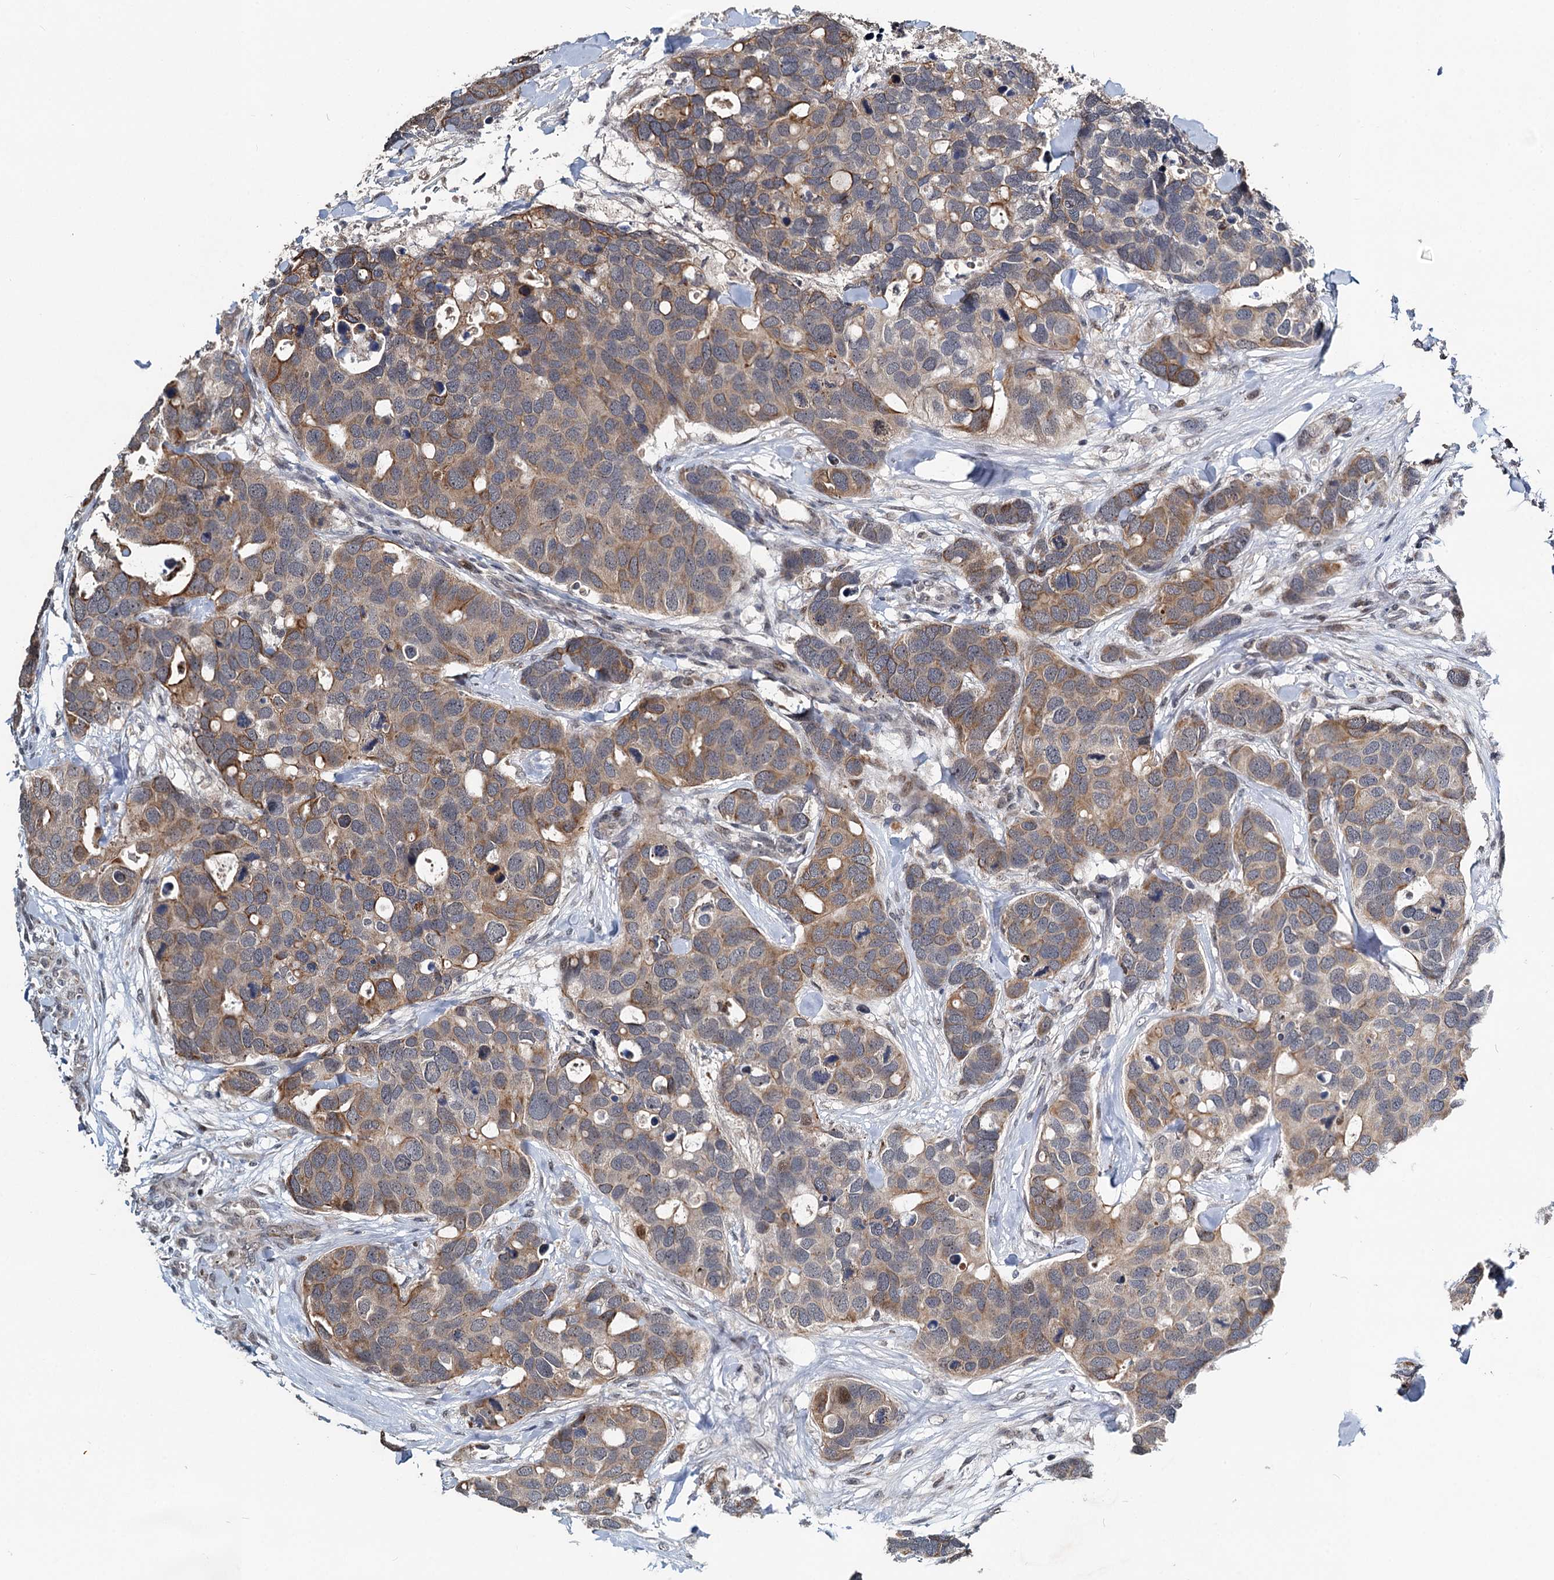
{"staining": {"intensity": "moderate", "quantity": "<25%", "location": "cytoplasmic/membranous"}, "tissue": "breast cancer", "cell_type": "Tumor cells", "image_type": "cancer", "snomed": [{"axis": "morphology", "description": "Duct carcinoma"}, {"axis": "topography", "description": "Breast"}], "caption": "Breast cancer stained for a protein exhibits moderate cytoplasmic/membranous positivity in tumor cells.", "gene": "RITA1", "patient": {"sex": "female", "age": 83}}